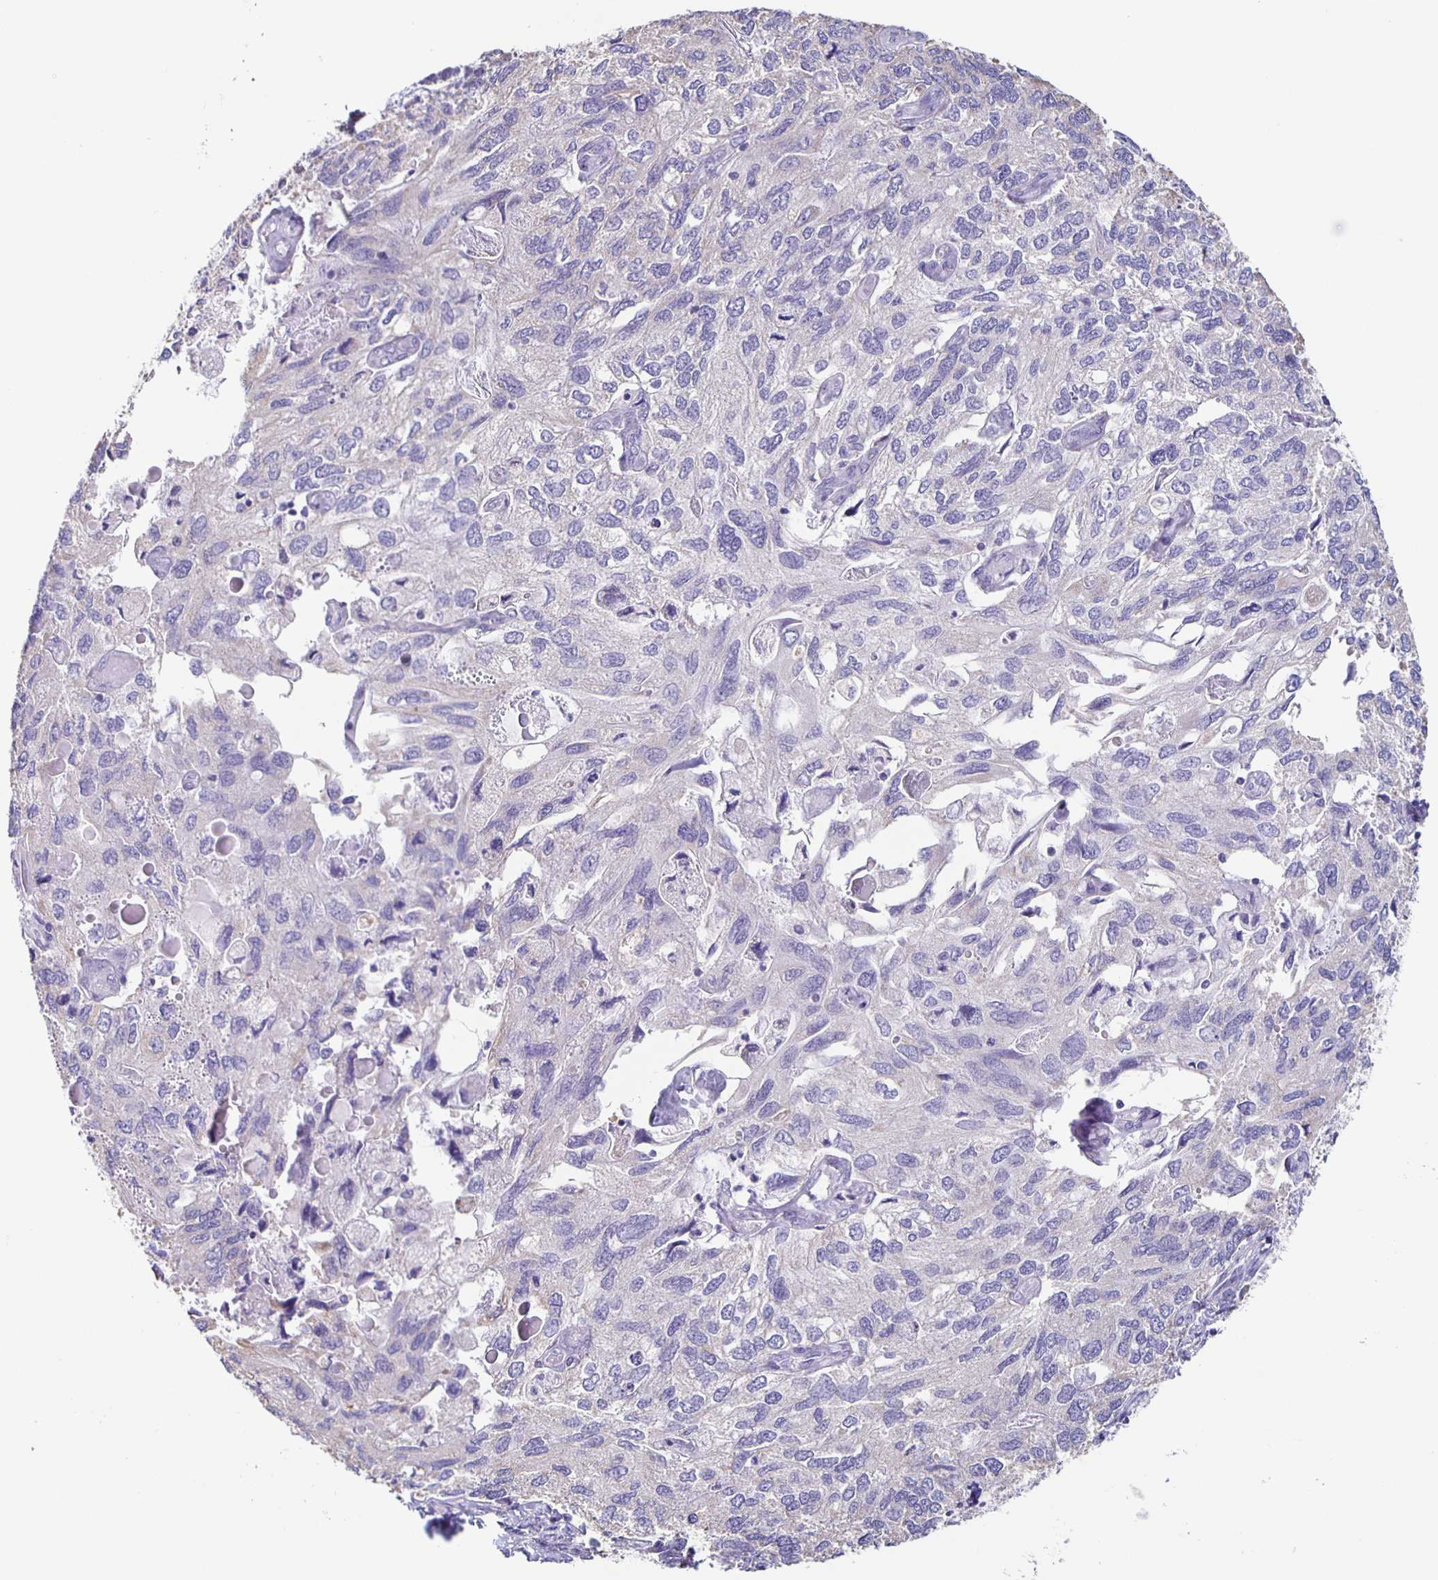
{"staining": {"intensity": "negative", "quantity": "none", "location": "none"}, "tissue": "endometrial cancer", "cell_type": "Tumor cells", "image_type": "cancer", "snomed": [{"axis": "morphology", "description": "Carcinoma, NOS"}, {"axis": "topography", "description": "Uterus"}], "caption": "Endometrial carcinoma stained for a protein using immunohistochemistry (IHC) demonstrates no expression tumor cells.", "gene": "TPPP", "patient": {"sex": "female", "age": 76}}